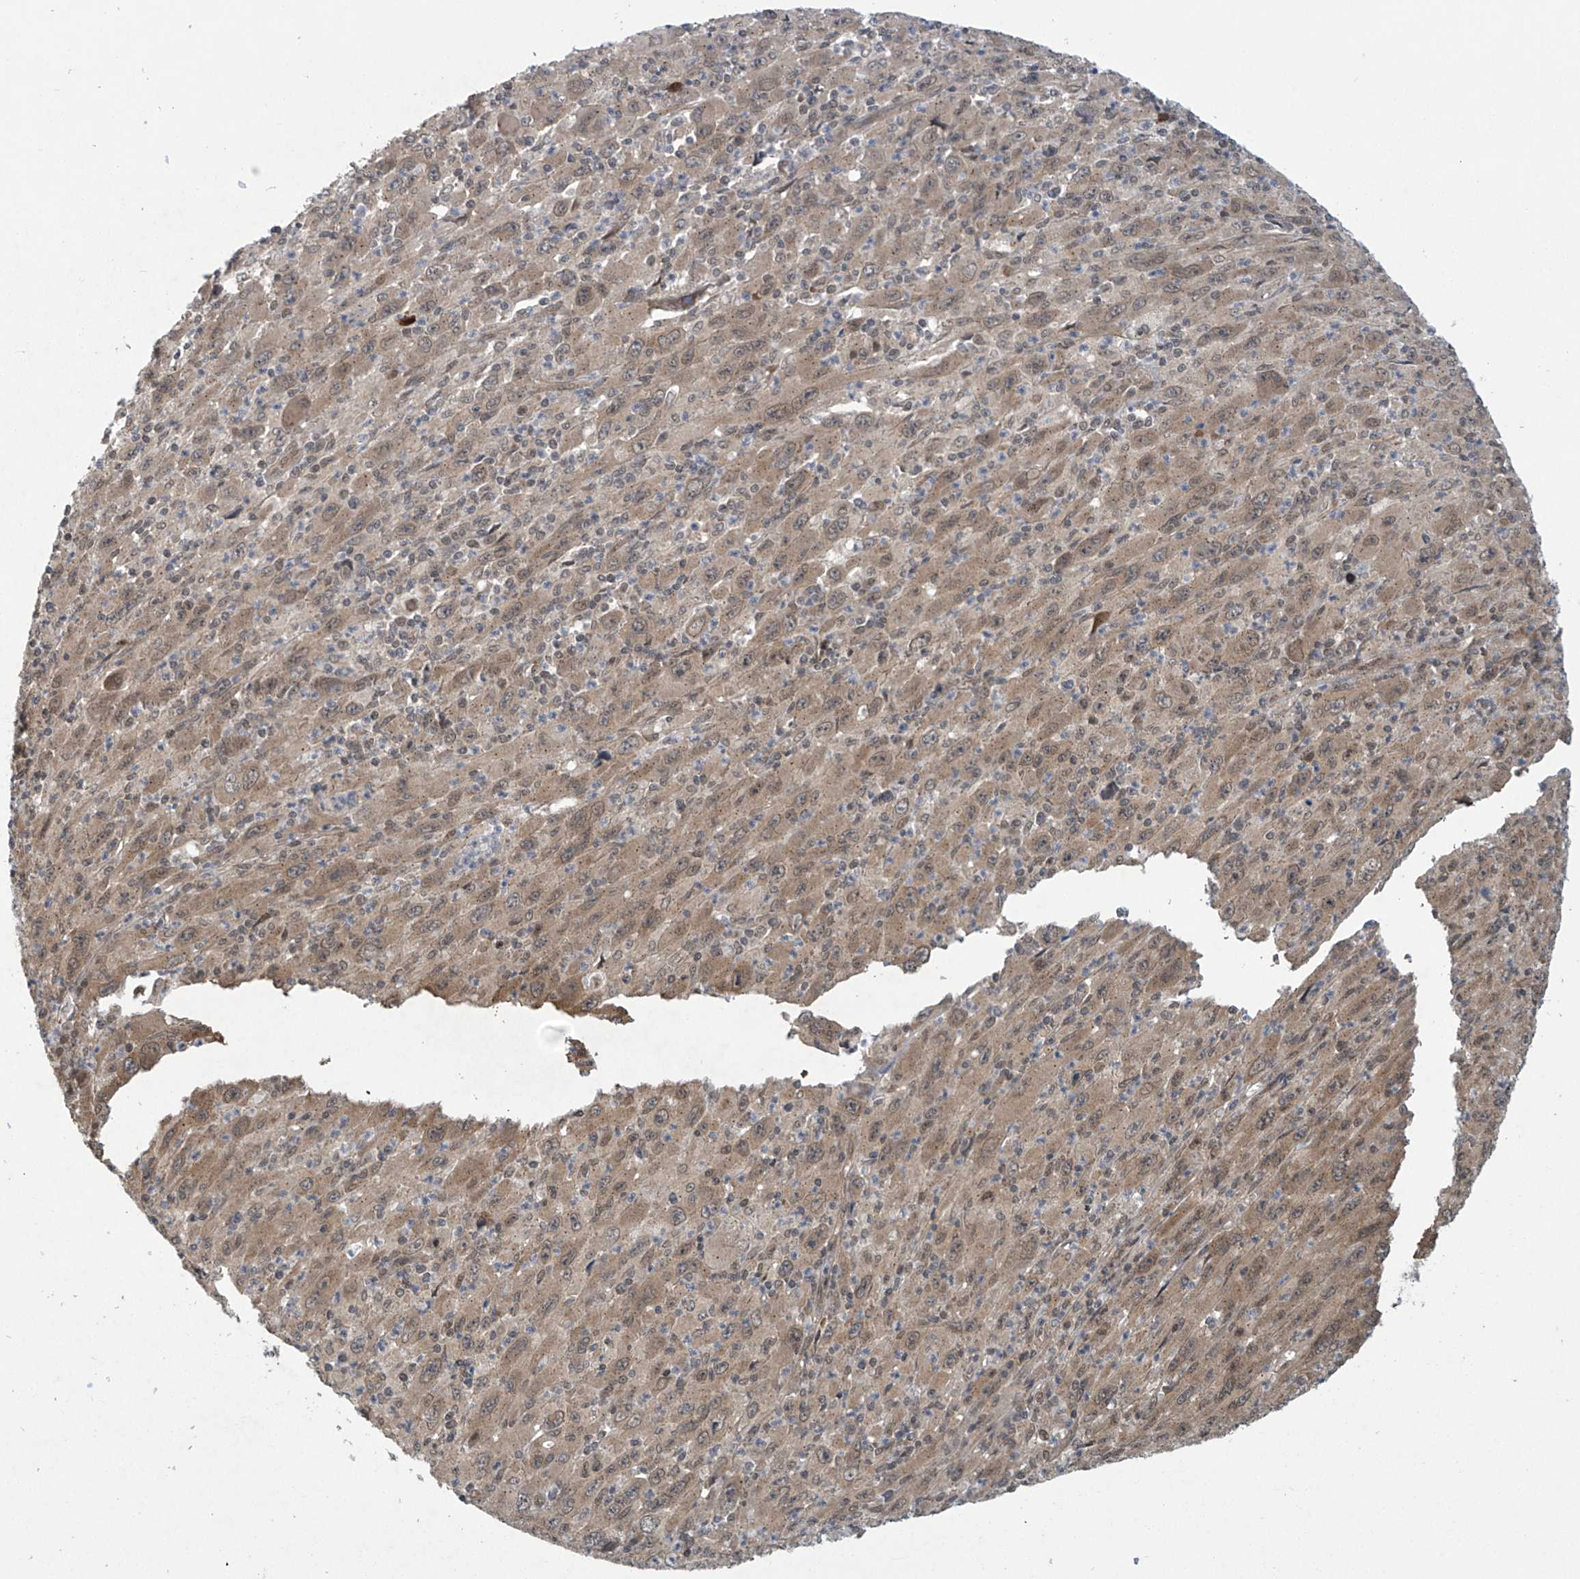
{"staining": {"intensity": "weak", "quantity": ">75%", "location": "cytoplasmic/membranous,nuclear"}, "tissue": "melanoma", "cell_type": "Tumor cells", "image_type": "cancer", "snomed": [{"axis": "morphology", "description": "Malignant melanoma, Metastatic site"}, {"axis": "topography", "description": "Skin"}], "caption": "Immunohistochemistry (IHC) image of melanoma stained for a protein (brown), which demonstrates low levels of weak cytoplasmic/membranous and nuclear expression in about >75% of tumor cells.", "gene": "ABHD13", "patient": {"sex": "female", "age": 56}}